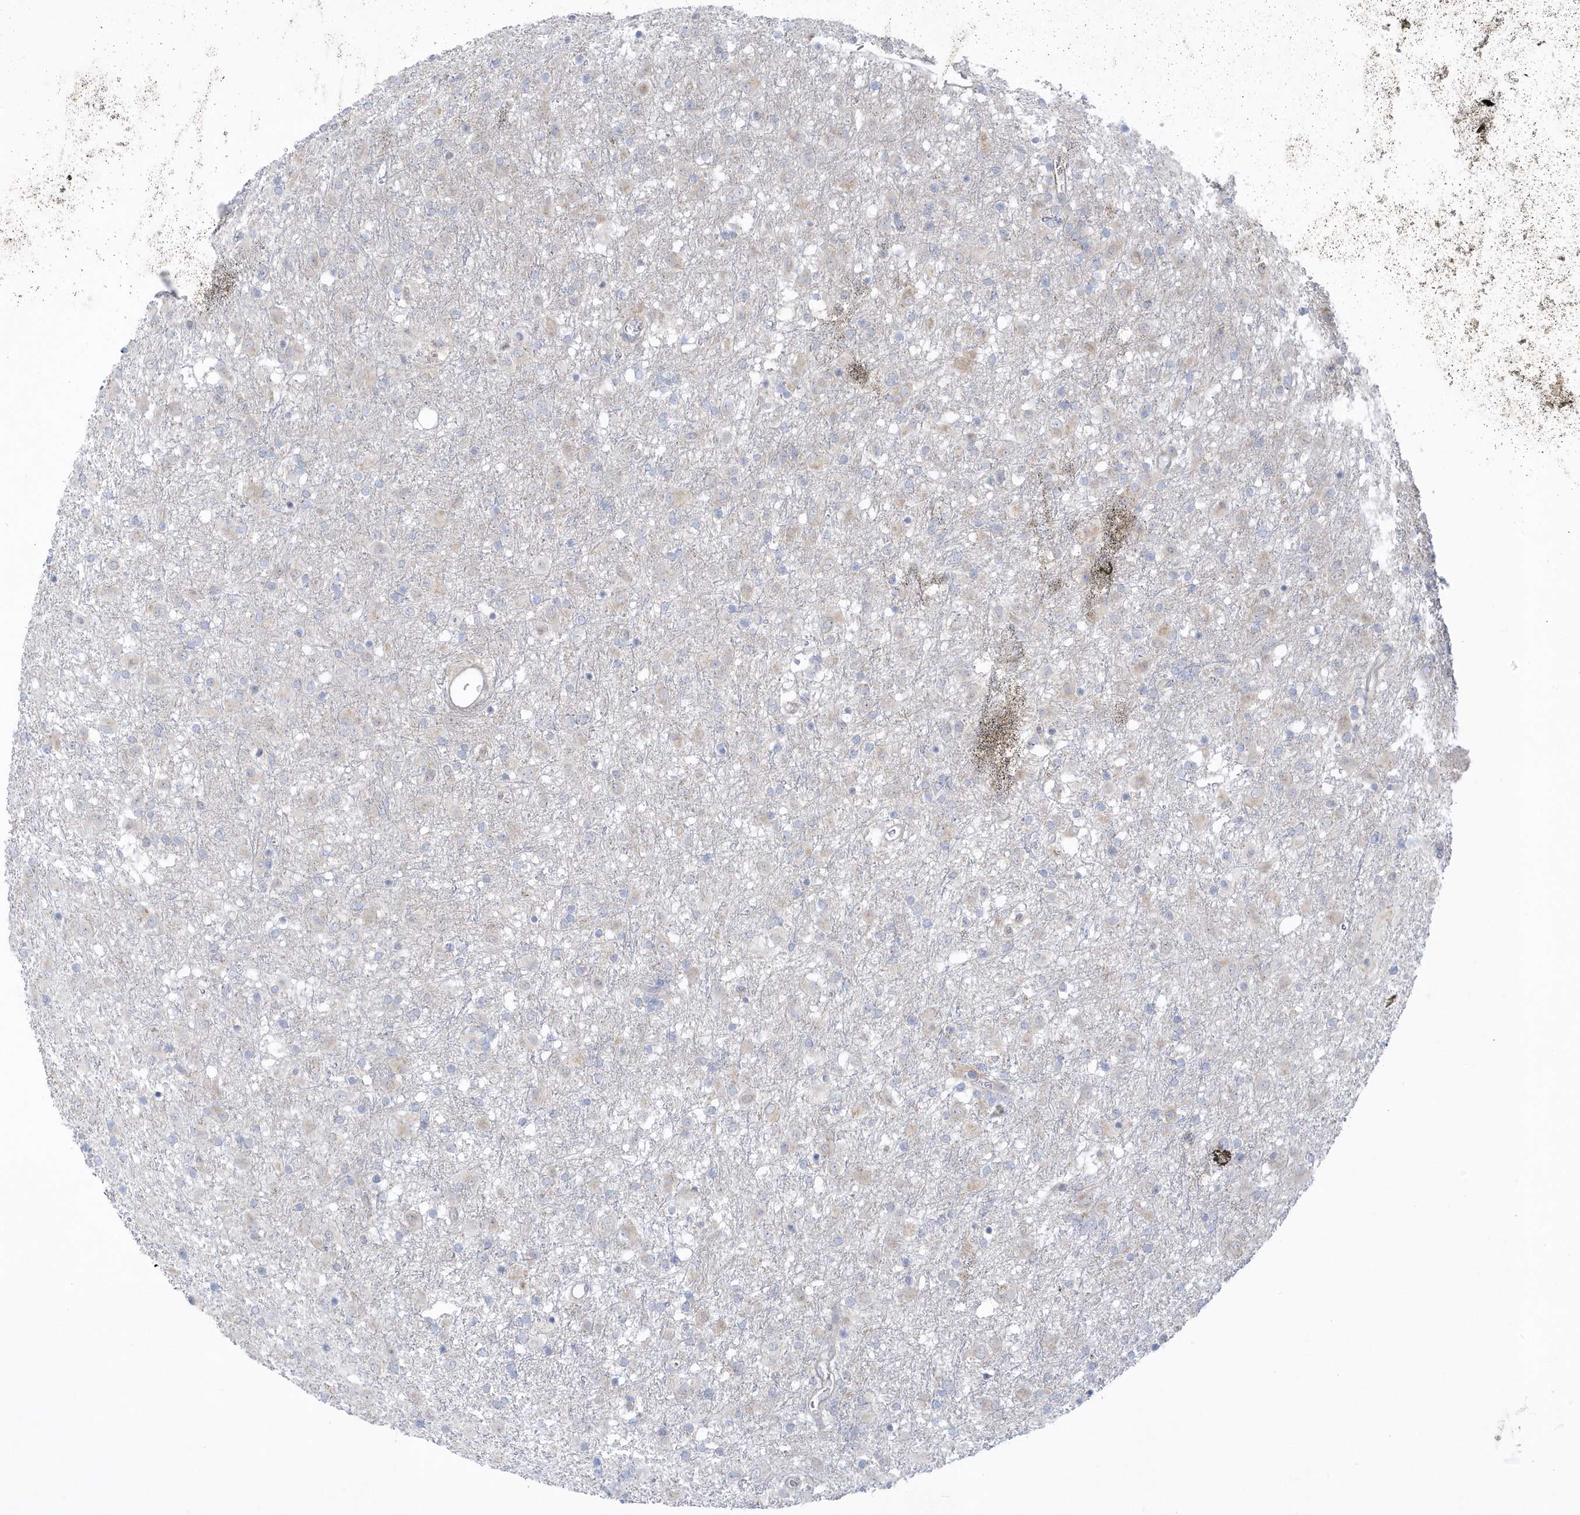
{"staining": {"intensity": "negative", "quantity": "none", "location": "none"}, "tissue": "glioma", "cell_type": "Tumor cells", "image_type": "cancer", "snomed": [{"axis": "morphology", "description": "Glioma, malignant, Low grade"}, {"axis": "topography", "description": "Brain"}], "caption": "Immunohistochemistry (IHC) of glioma exhibits no staining in tumor cells. Brightfield microscopy of IHC stained with DAB (brown) and hematoxylin (blue), captured at high magnification.", "gene": "PCBD1", "patient": {"sex": "male", "age": 65}}